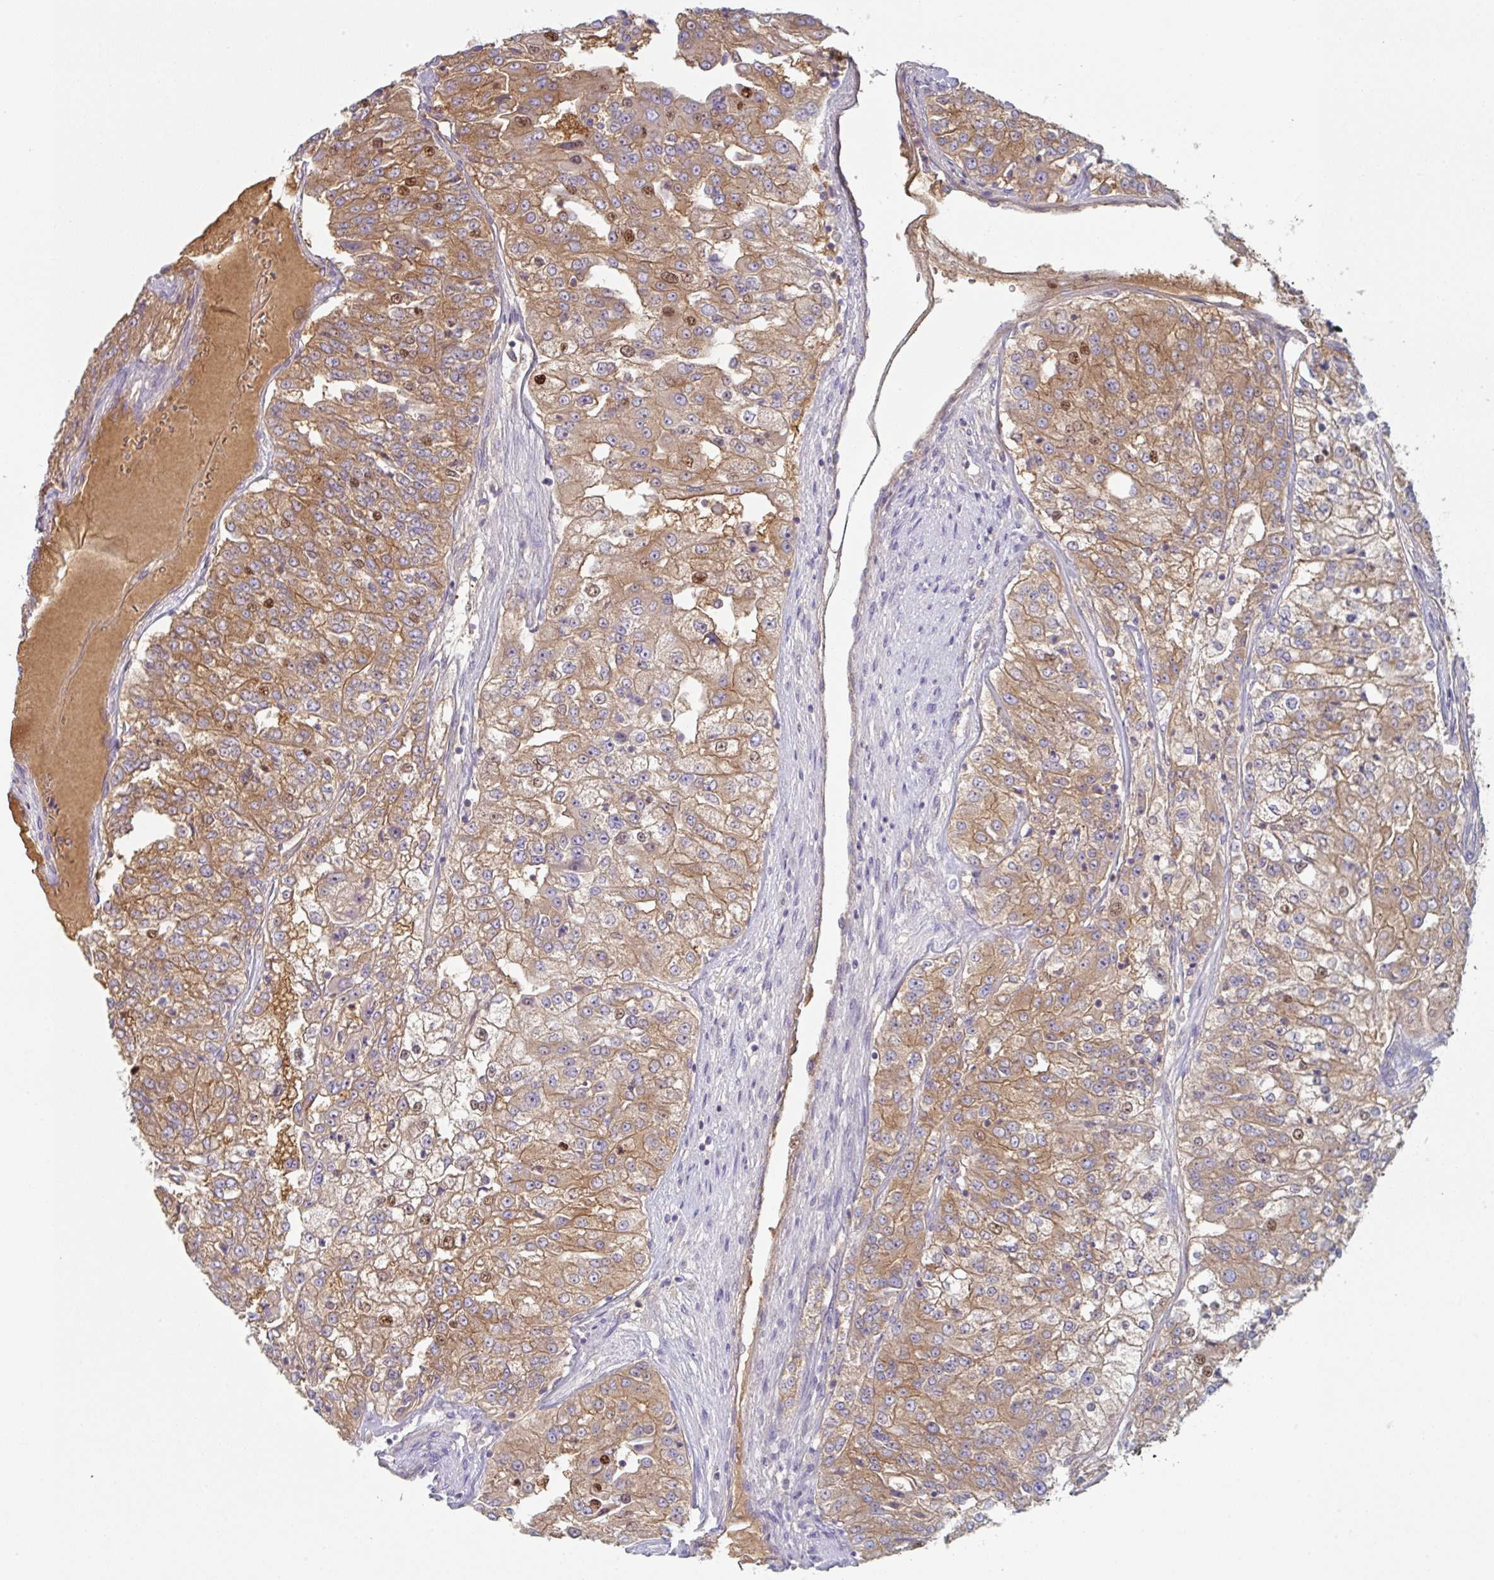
{"staining": {"intensity": "moderate", "quantity": ">75%", "location": "cytoplasmic/membranous,nuclear"}, "tissue": "renal cancer", "cell_type": "Tumor cells", "image_type": "cancer", "snomed": [{"axis": "morphology", "description": "Adenocarcinoma, NOS"}, {"axis": "topography", "description": "Kidney"}], "caption": "A histopathology image showing moderate cytoplasmic/membranous and nuclear staining in about >75% of tumor cells in renal cancer (adenocarcinoma), as visualized by brown immunohistochemical staining.", "gene": "AMPD2", "patient": {"sex": "female", "age": 63}}